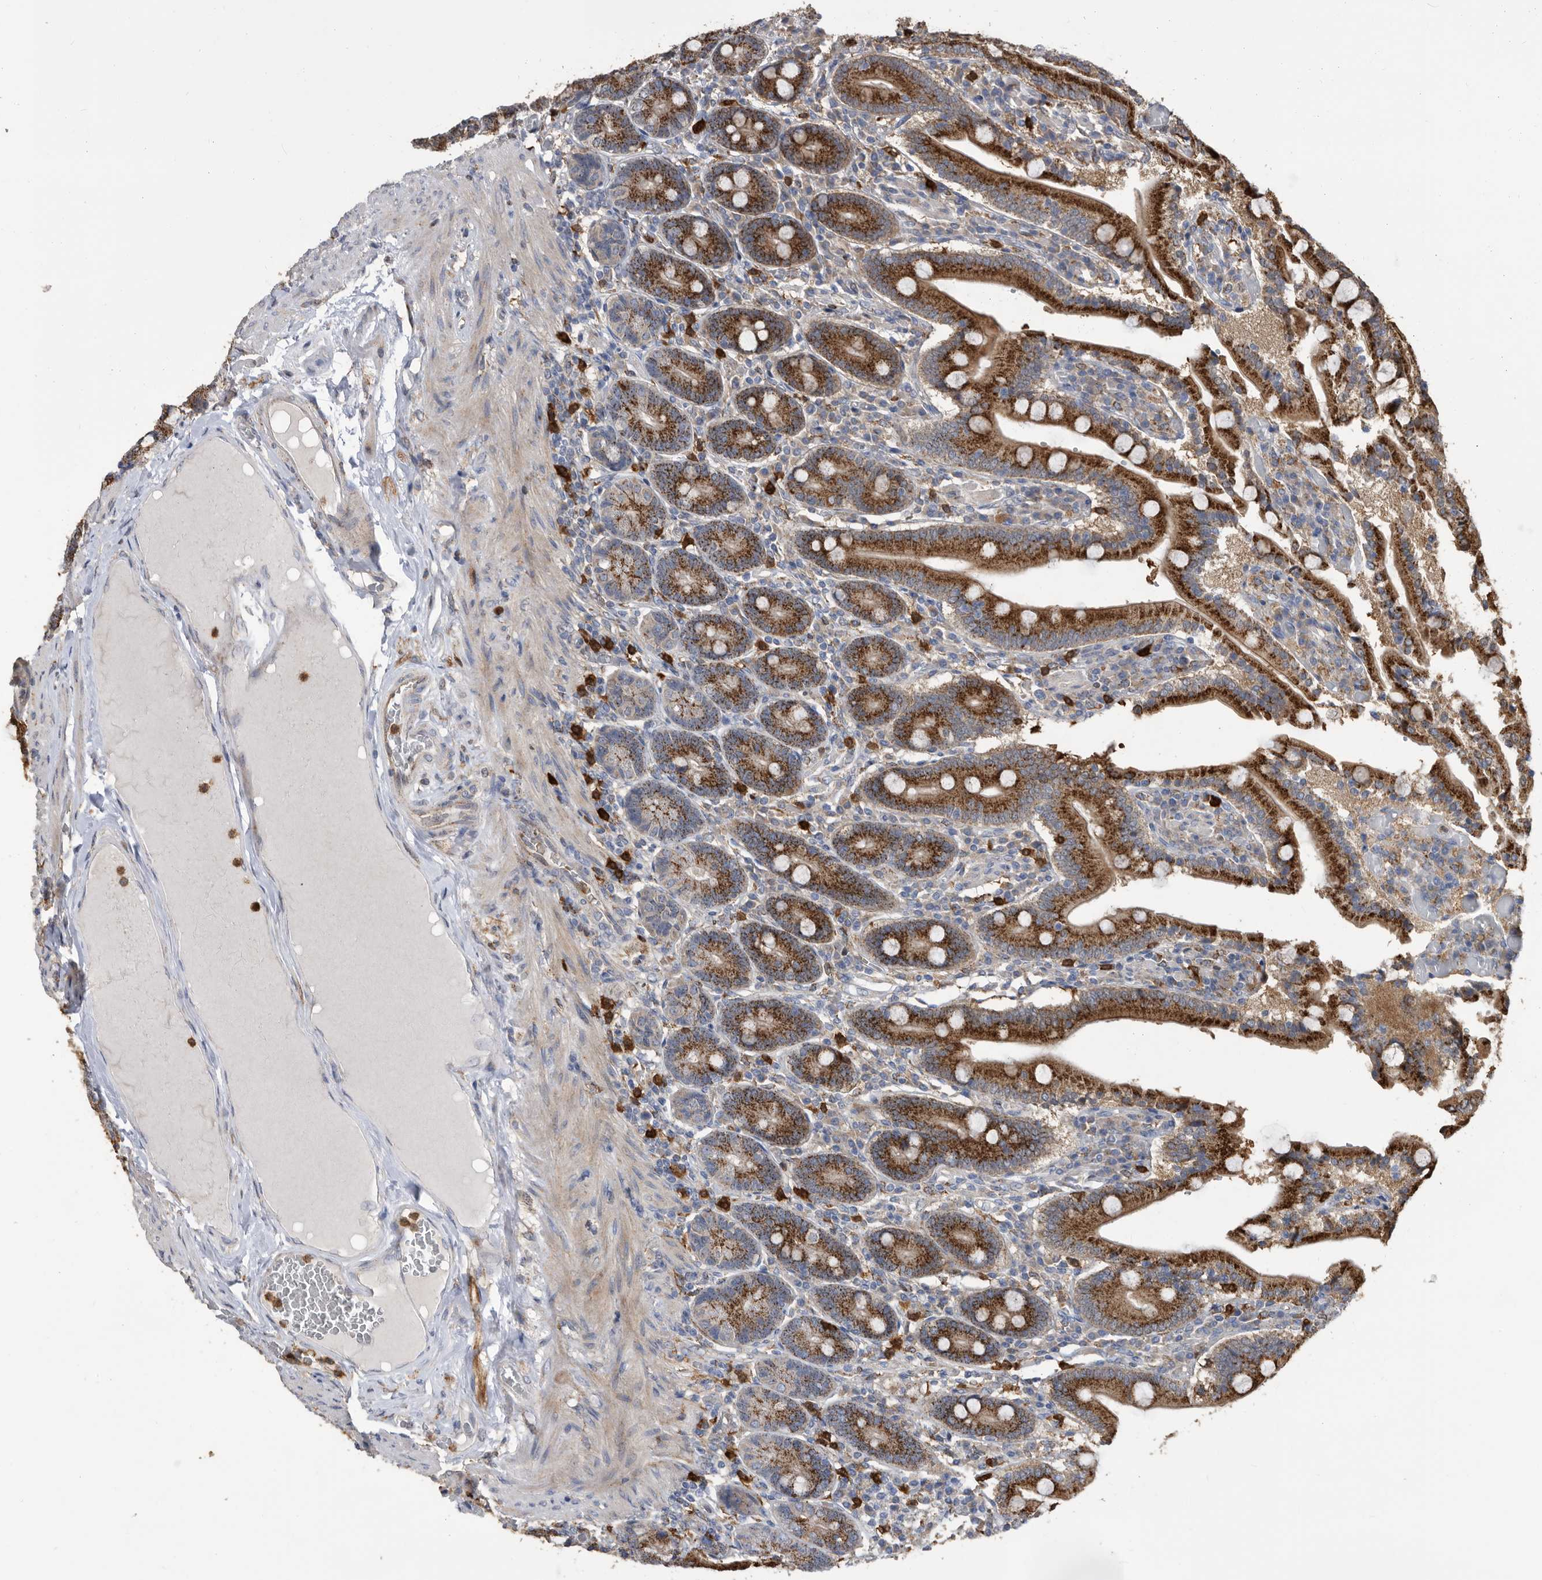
{"staining": {"intensity": "strong", "quantity": ">75%", "location": "cytoplasmic/membranous"}, "tissue": "duodenum", "cell_type": "Glandular cells", "image_type": "normal", "snomed": [{"axis": "morphology", "description": "Normal tissue, NOS"}, {"axis": "topography", "description": "Duodenum"}], "caption": "Brown immunohistochemical staining in benign human duodenum displays strong cytoplasmic/membranous expression in approximately >75% of glandular cells.", "gene": "CRISPLD2", "patient": {"sex": "female", "age": 62}}